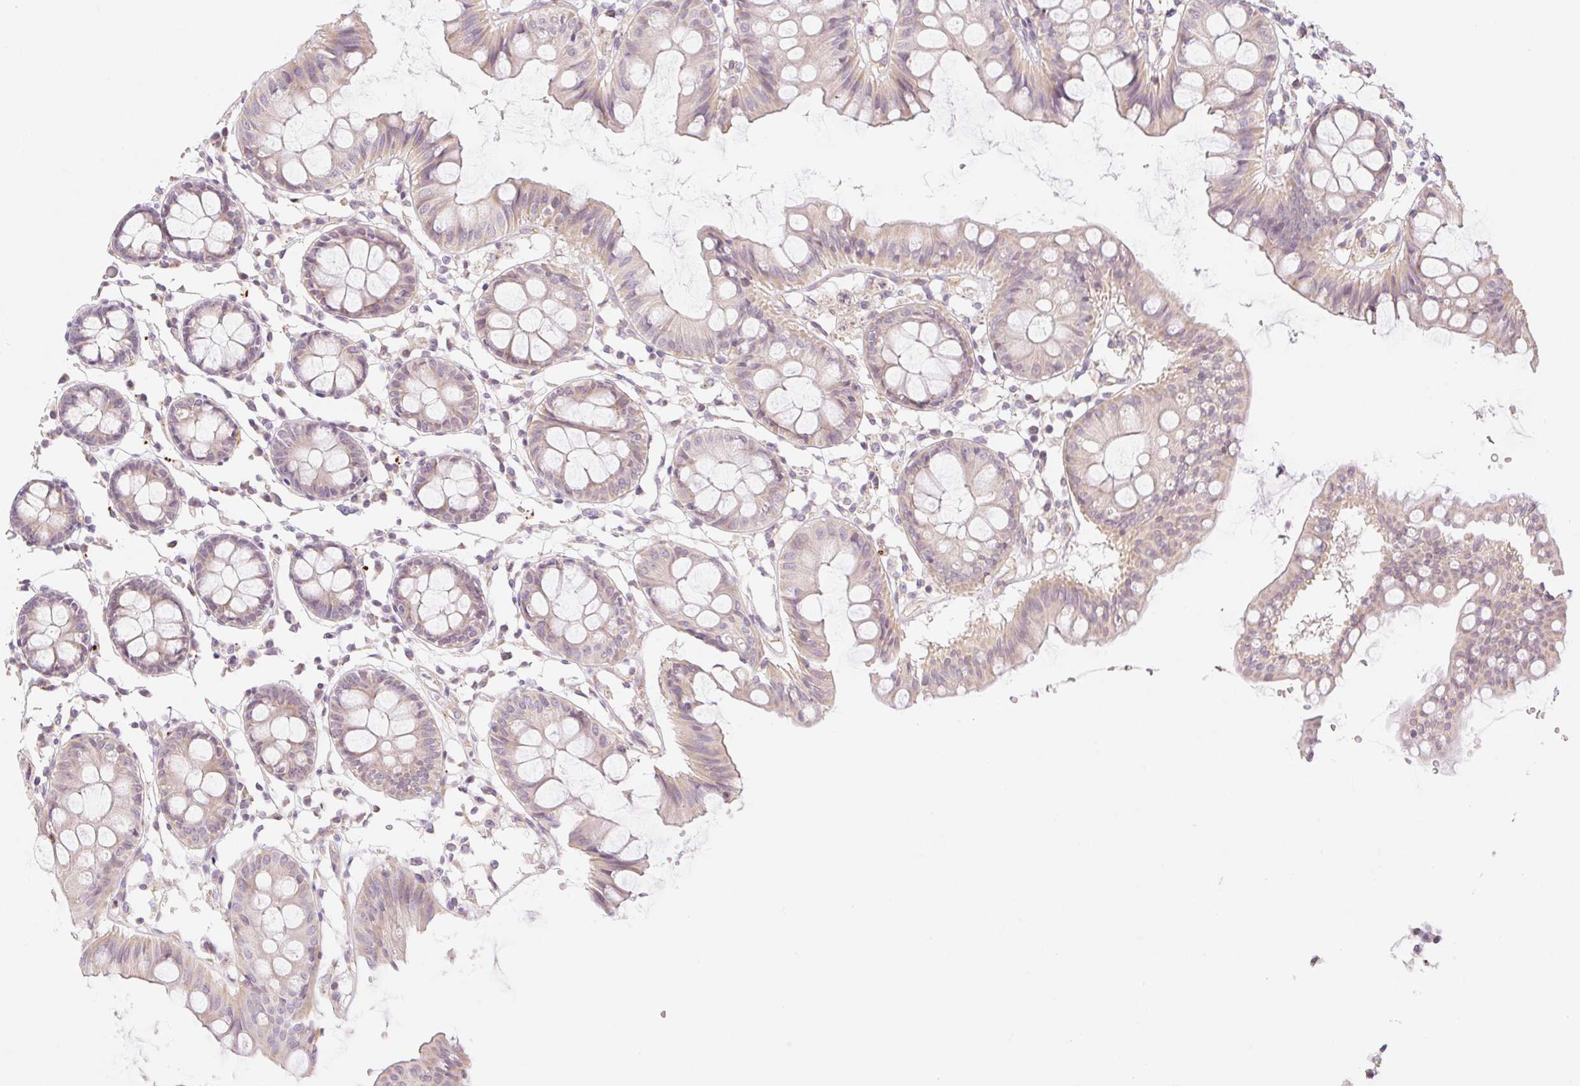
{"staining": {"intensity": "weak", "quantity": ">75%", "location": "cytoplasmic/membranous"}, "tissue": "colon", "cell_type": "Endothelial cells", "image_type": "normal", "snomed": [{"axis": "morphology", "description": "Normal tissue, NOS"}, {"axis": "topography", "description": "Colon"}], "caption": "Endothelial cells reveal weak cytoplasmic/membranous staining in approximately >75% of cells in normal colon. (Brightfield microscopy of DAB IHC at high magnification).", "gene": "CASKIN1", "patient": {"sex": "female", "age": 84}}